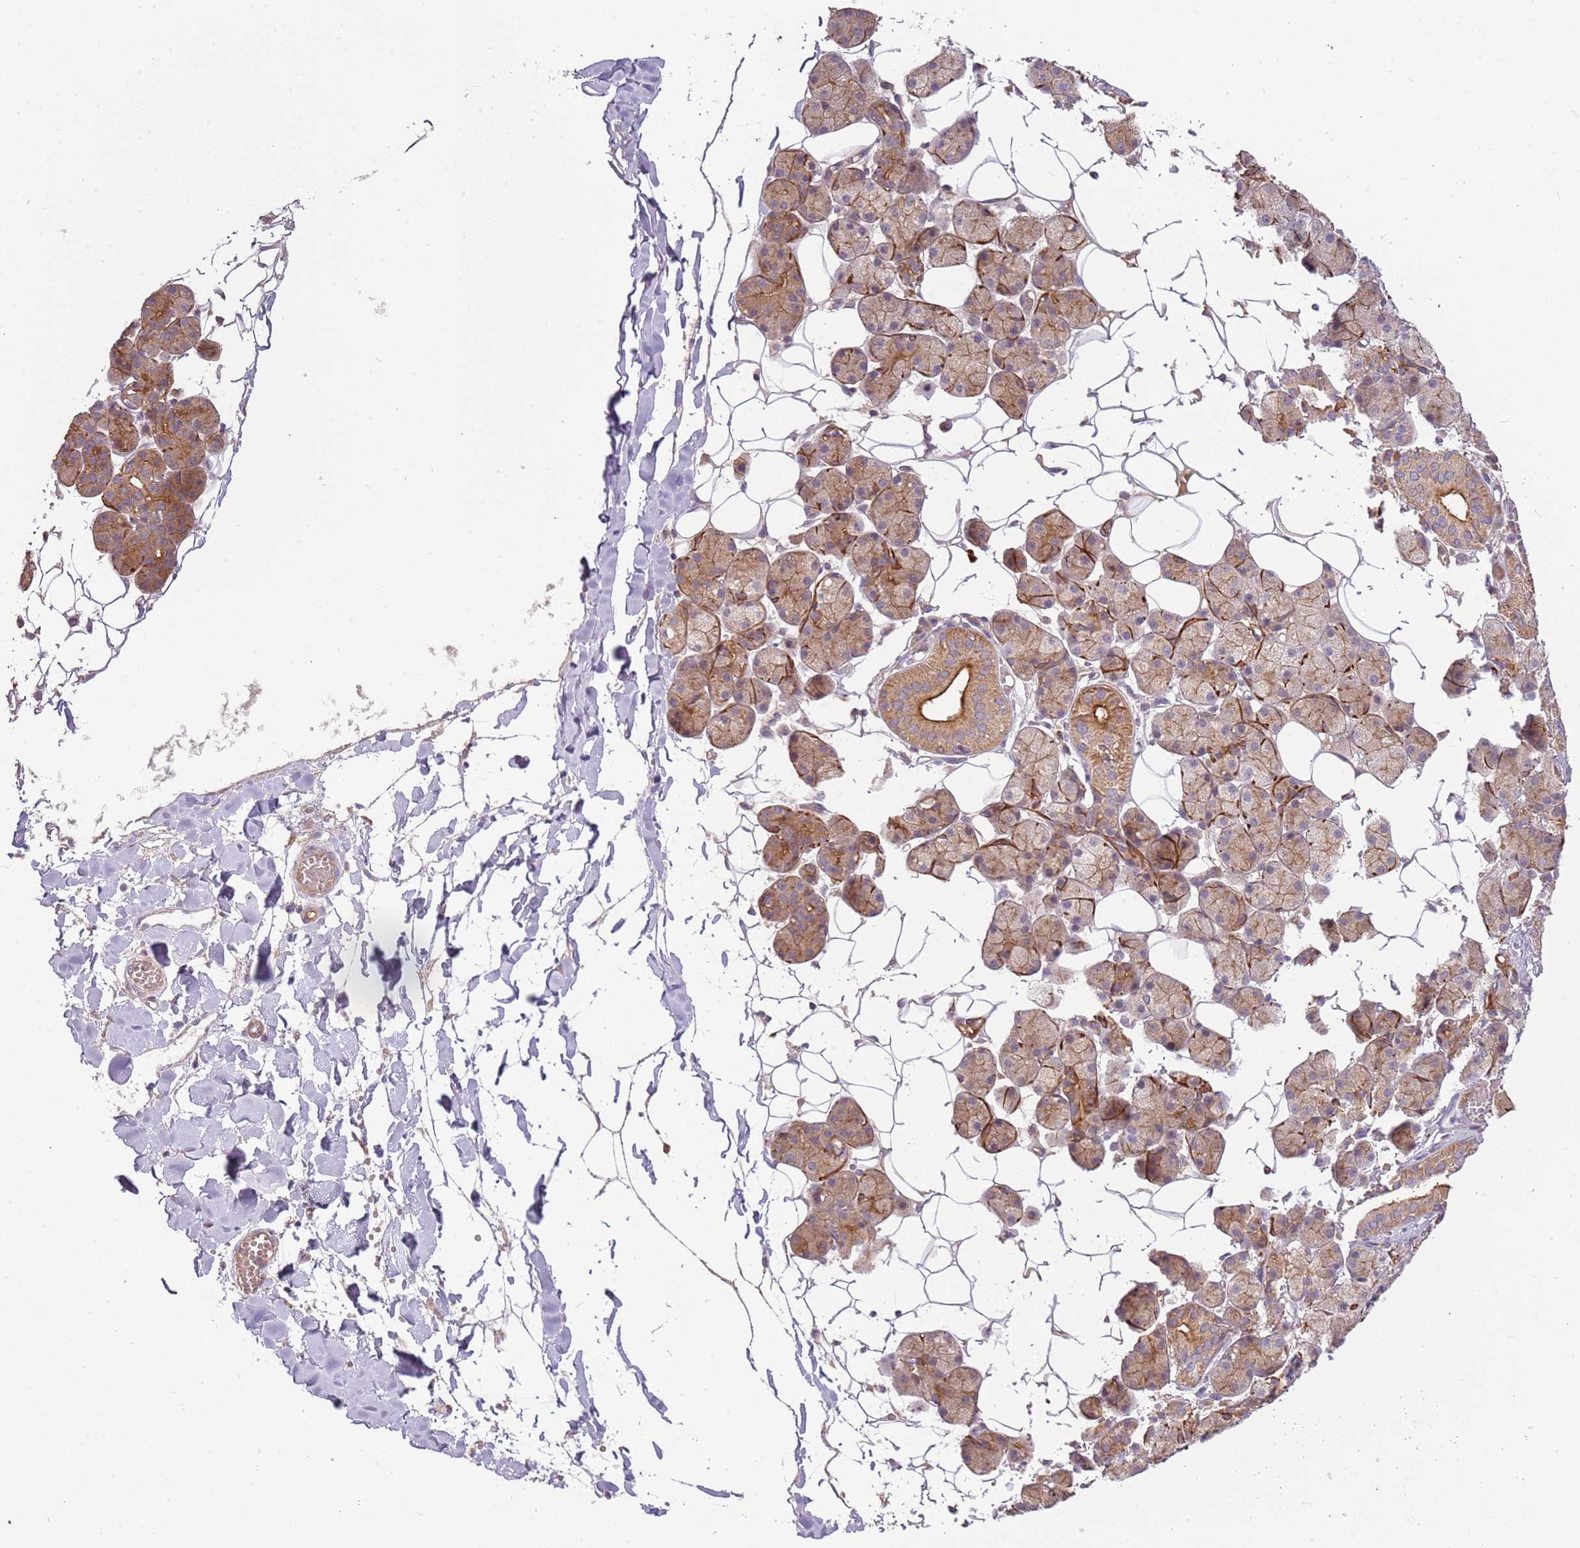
{"staining": {"intensity": "moderate", "quantity": ">75%", "location": "cytoplasmic/membranous"}, "tissue": "salivary gland", "cell_type": "Glandular cells", "image_type": "normal", "snomed": [{"axis": "morphology", "description": "Normal tissue, NOS"}, {"axis": "topography", "description": "Salivary gland"}], "caption": "High-power microscopy captured an IHC micrograph of normal salivary gland, revealing moderate cytoplasmic/membranous staining in about >75% of glandular cells. Using DAB (3,3'-diaminobenzidine) (brown) and hematoxylin (blue) stains, captured at high magnification using brightfield microscopy.", "gene": "RNF128", "patient": {"sex": "female", "age": 33}}